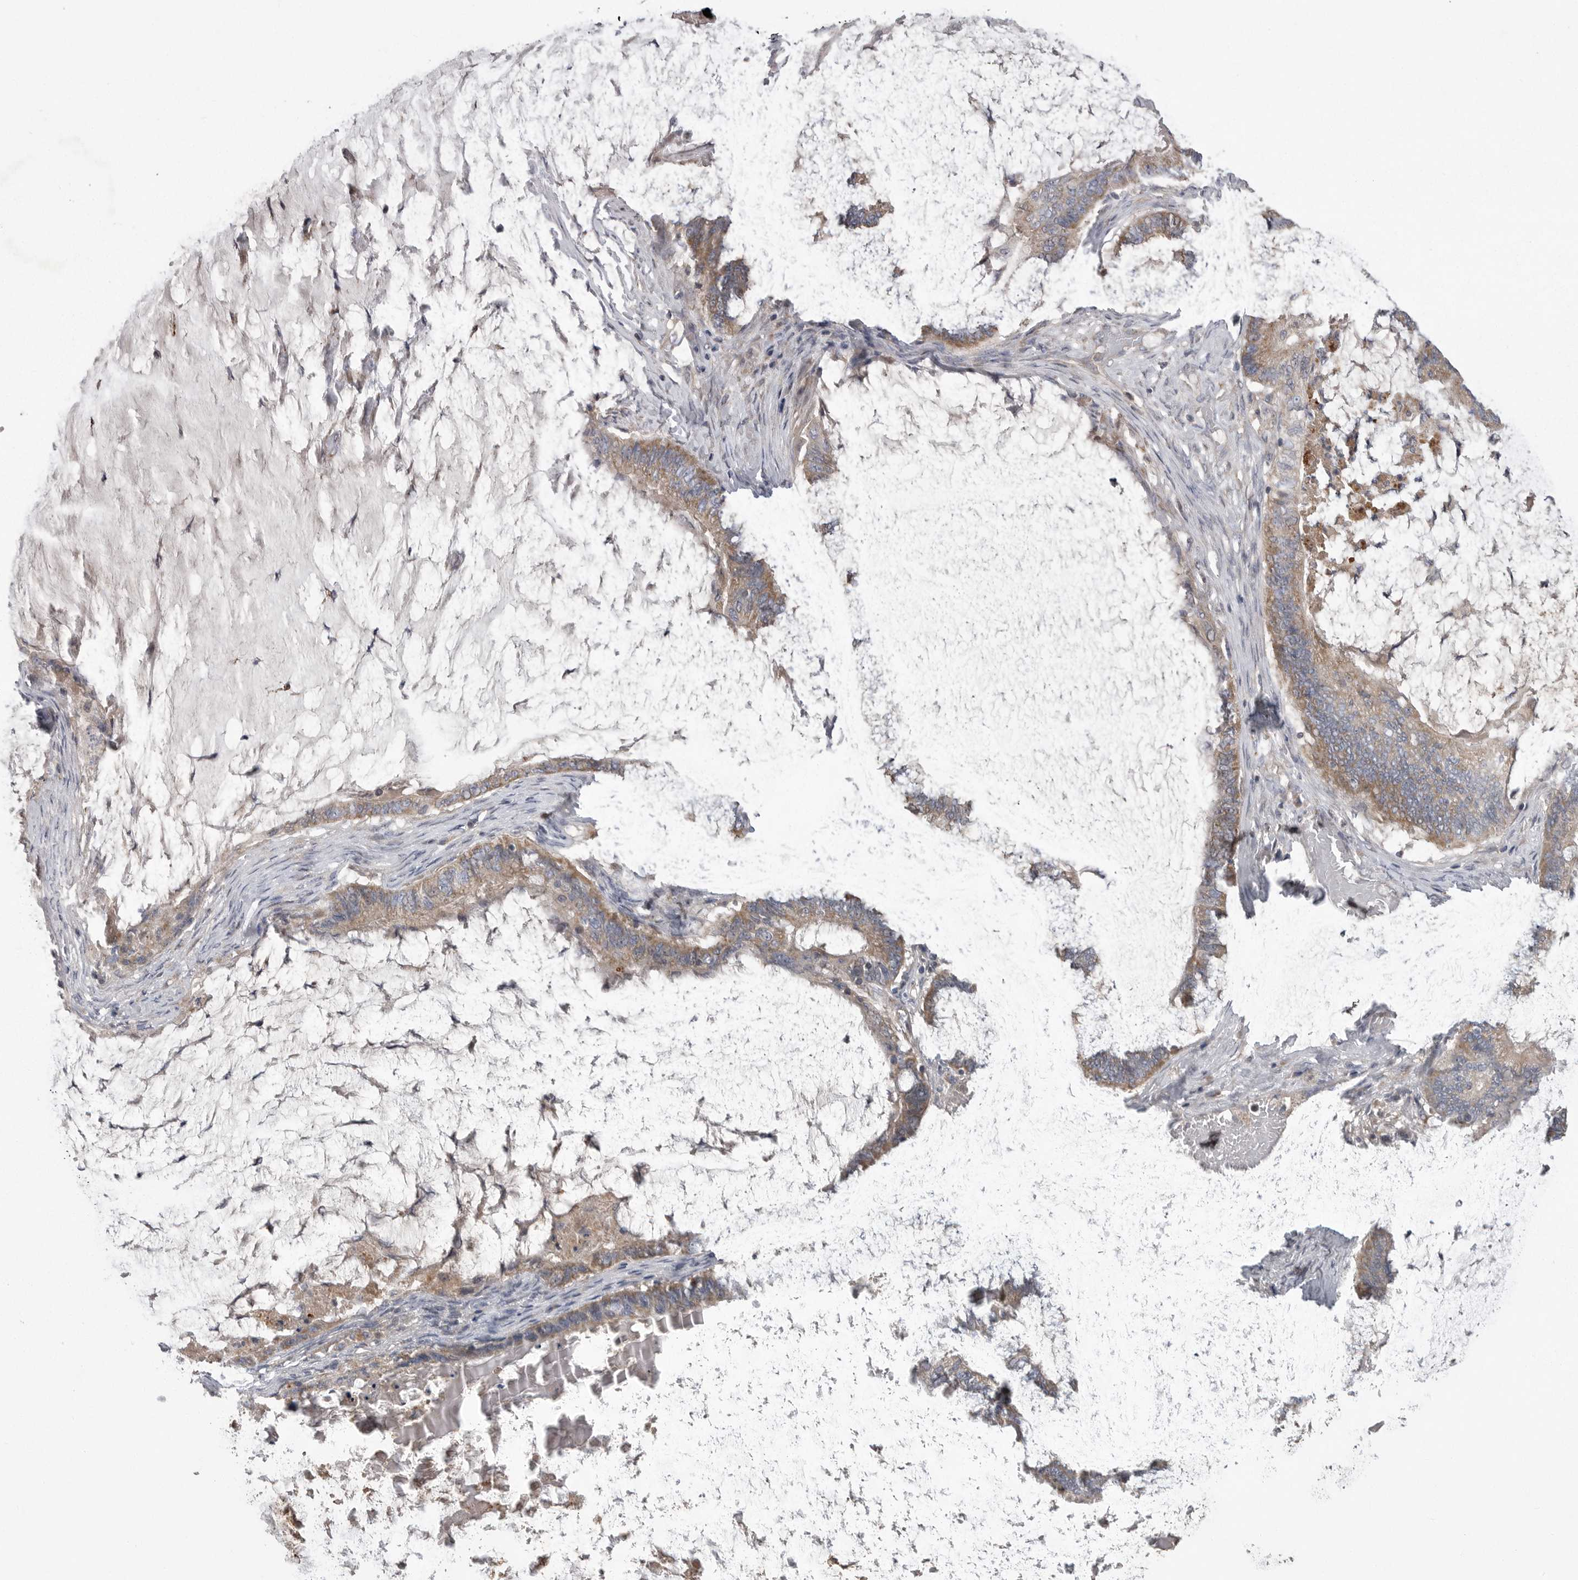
{"staining": {"intensity": "weak", "quantity": ">75%", "location": "cytoplasmic/membranous"}, "tissue": "ovarian cancer", "cell_type": "Tumor cells", "image_type": "cancer", "snomed": [{"axis": "morphology", "description": "Cystadenocarcinoma, mucinous, NOS"}, {"axis": "topography", "description": "Ovary"}], "caption": "Protein expression analysis of human ovarian cancer reveals weak cytoplasmic/membranous positivity in about >75% of tumor cells.", "gene": "CRP", "patient": {"sex": "female", "age": 61}}